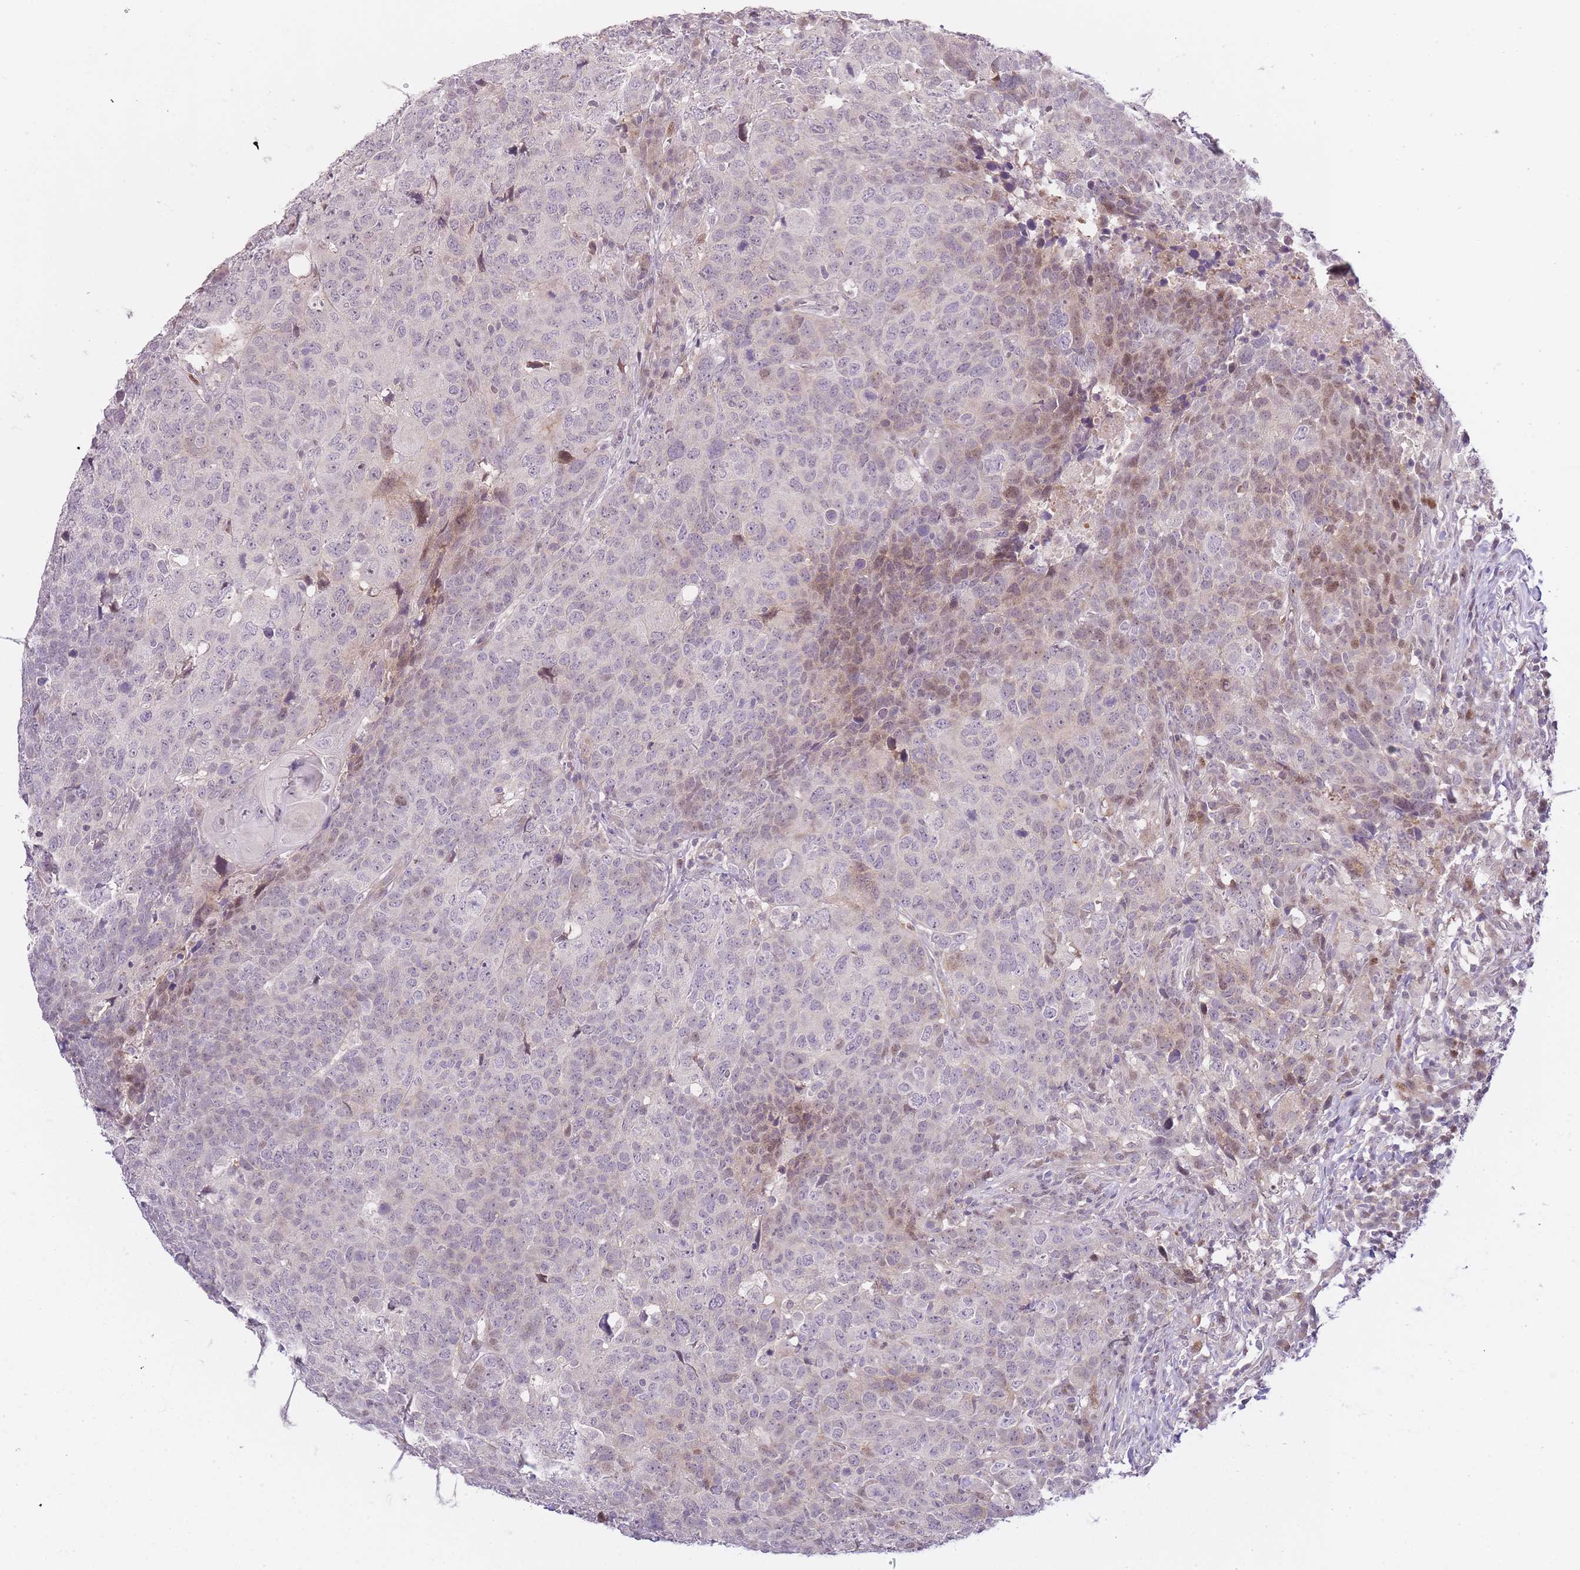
{"staining": {"intensity": "moderate", "quantity": "<25%", "location": "nuclear"}, "tissue": "head and neck cancer", "cell_type": "Tumor cells", "image_type": "cancer", "snomed": [{"axis": "morphology", "description": "Normal tissue, NOS"}, {"axis": "morphology", "description": "Squamous cell carcinoma, NOS"}, {"axis": "topography", "description": "Skeletal muscle"}, {"axis": "topography", "description": "Vascular tissue"}, {"axis": "topography", "description": "Peripheral nerve tissue"}, {"axis": "topography", "description": "Head-Neck"}], "caption": "Brown immunohistochemical staining in head and neck cancer demonstrates moderate nuclear expression in about <25% of tumor cells.", "gene": "OGG1", "patient": {"sex": "male", "age": 66}}